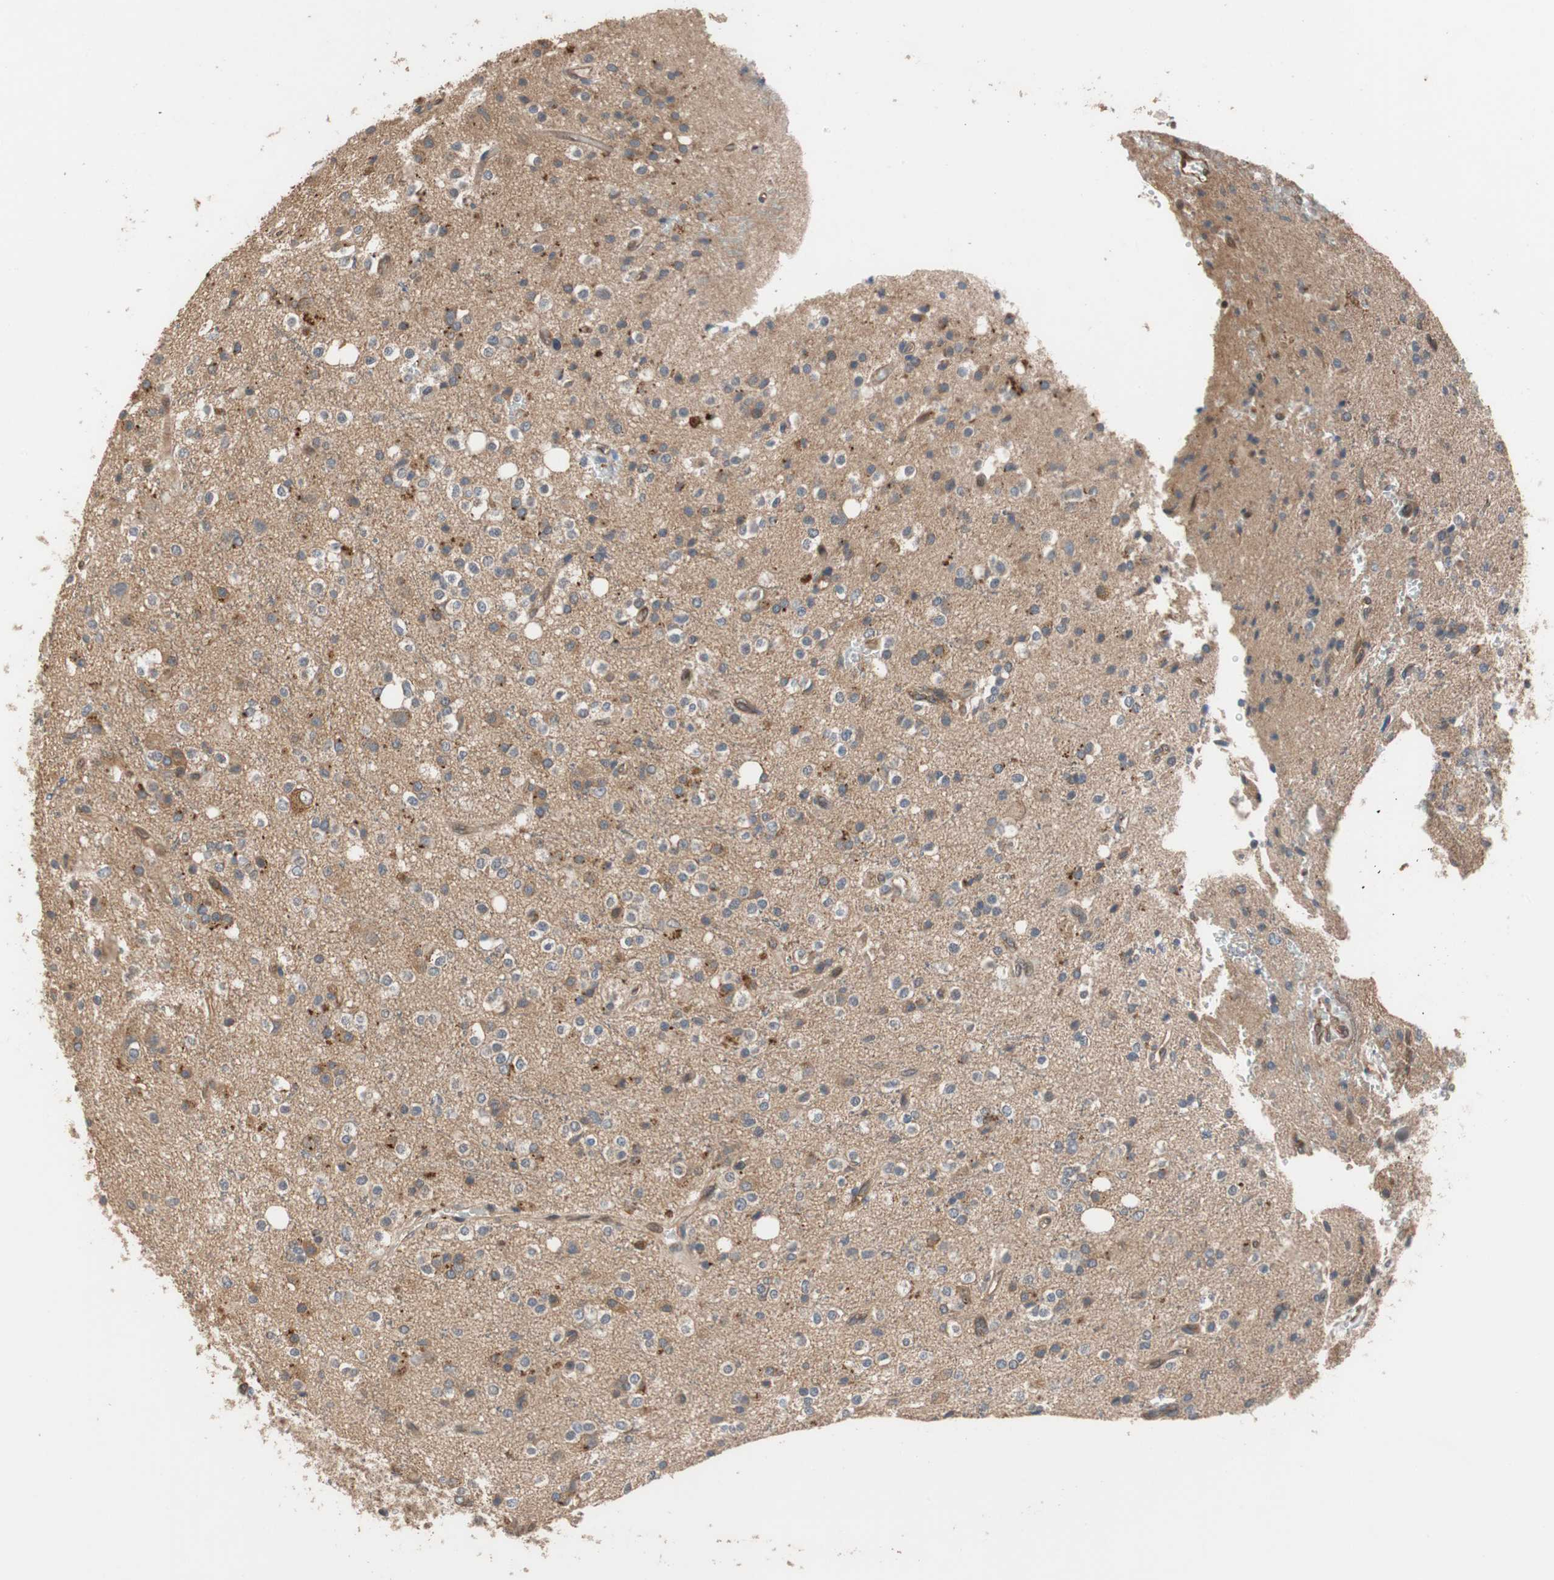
{"staining": {"intensity": "moderate", "quantity": "25%-75%", "location": "cytoplasmic/membranous"}, "tissue": "glioma", "cell_type": "Tumor cells", "image_type": "cancer", "snomed": [{"axis": "morphology", "description": "Glioma, malignant, High grade"}, {"axis": "topography", "description": "Brain"}], "caption": "Glioma stained for a protein displays moderate cytoplasmic/membranous positivity in tumor cells.", "gene": "MAP4K2", "patient": {"sex": "male", "age": 47}}